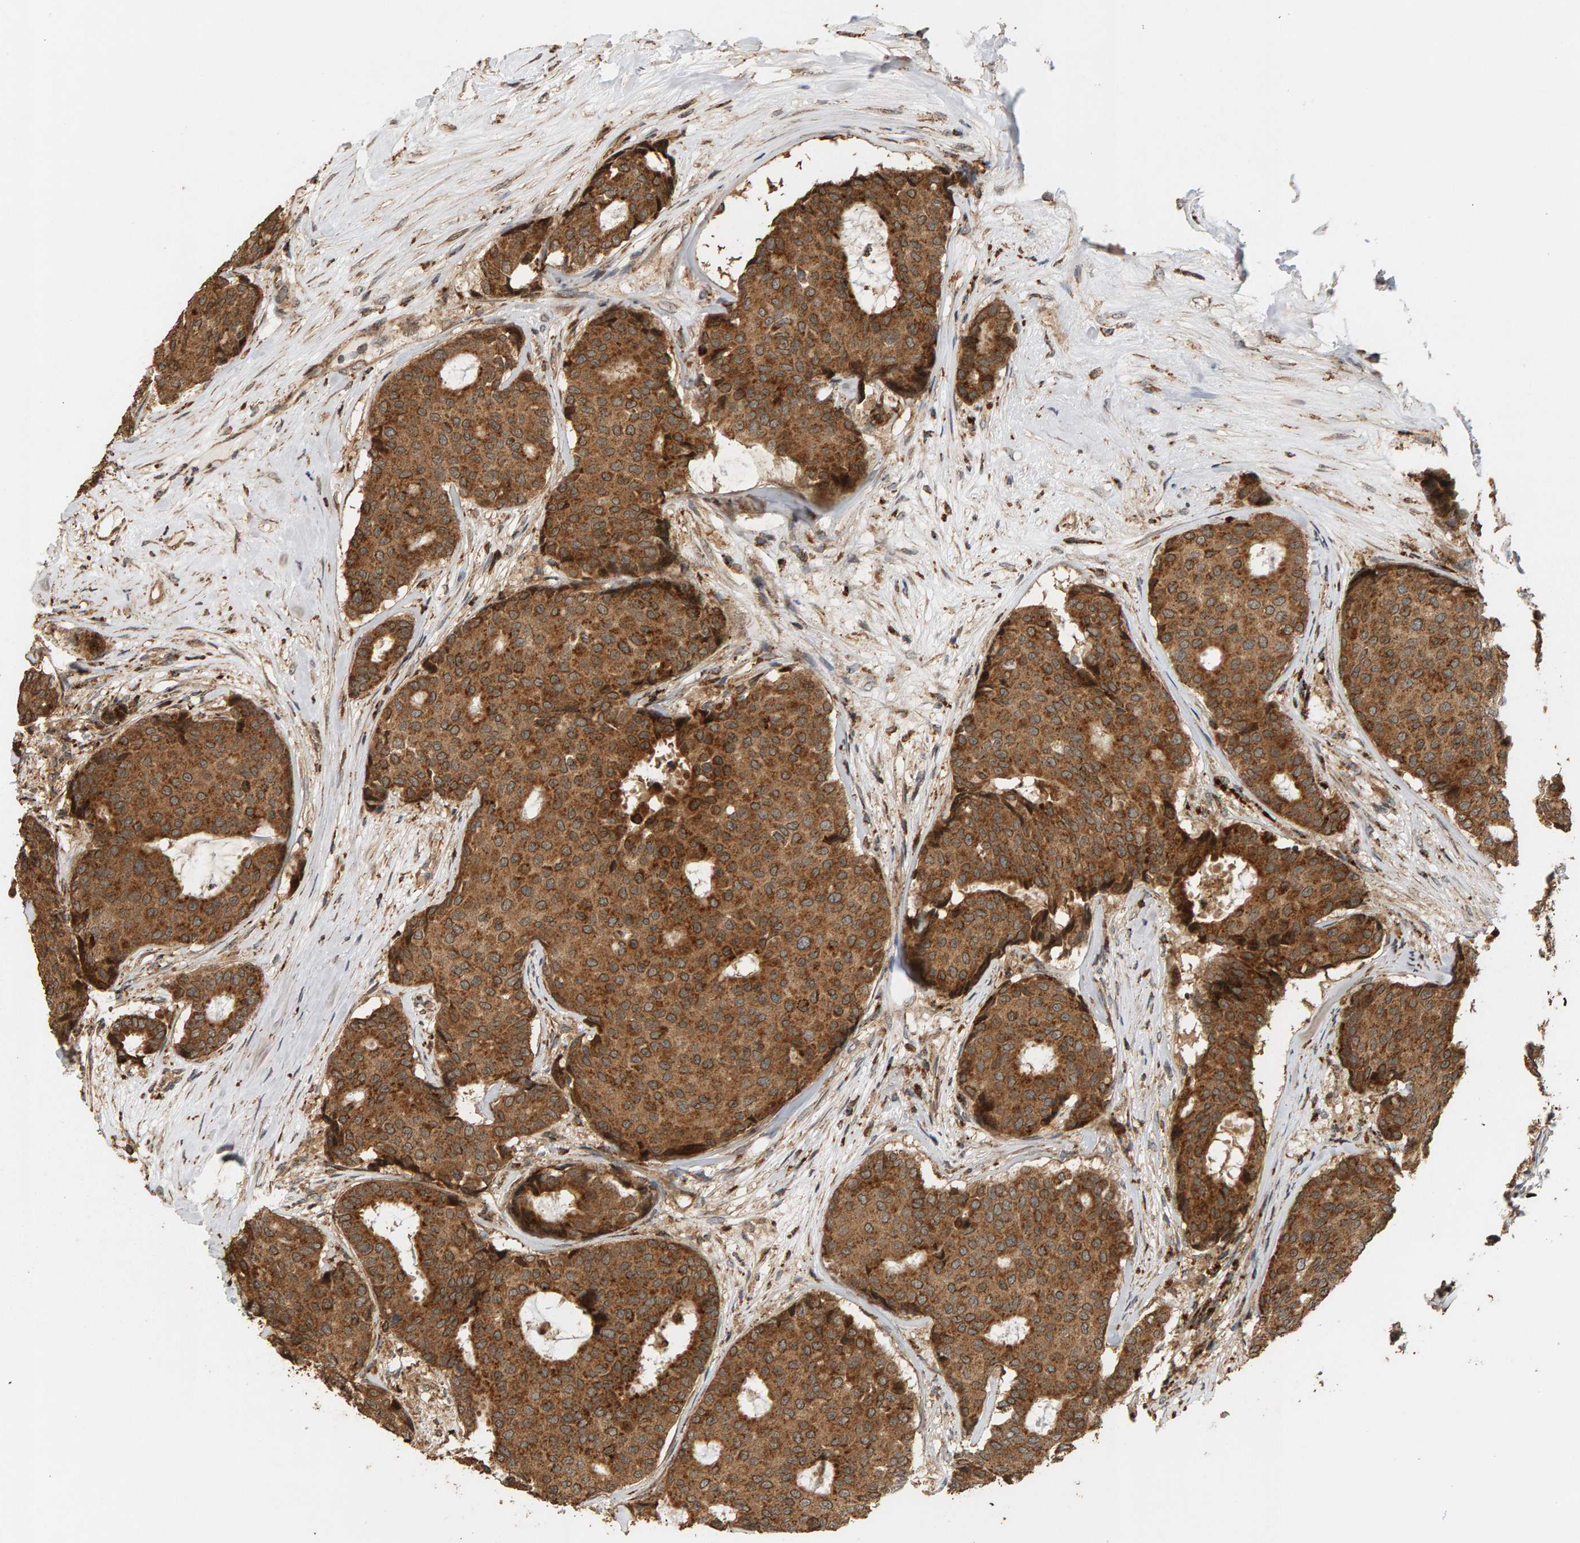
{"staining": {"intensity": "strong", "quantity": ">75%", "location": "cytoplasmic/membranous"}, "tissue": "breast cancer", "cell_type": "Tumor cells", "image_type": "cancer", "snomed": [{"axis": "morphology", "description": "Duct carcinoma"}, {"axis": "topography", "description": "Breast"}], "caption": "Tumor cells show strong cytoplasmic/membranous positivity in approximately >75% of cells in infiltrating ductal carcinoma (breast).", "gene": "GSTK1", "patient": {"sex": "female", "age": 75}}